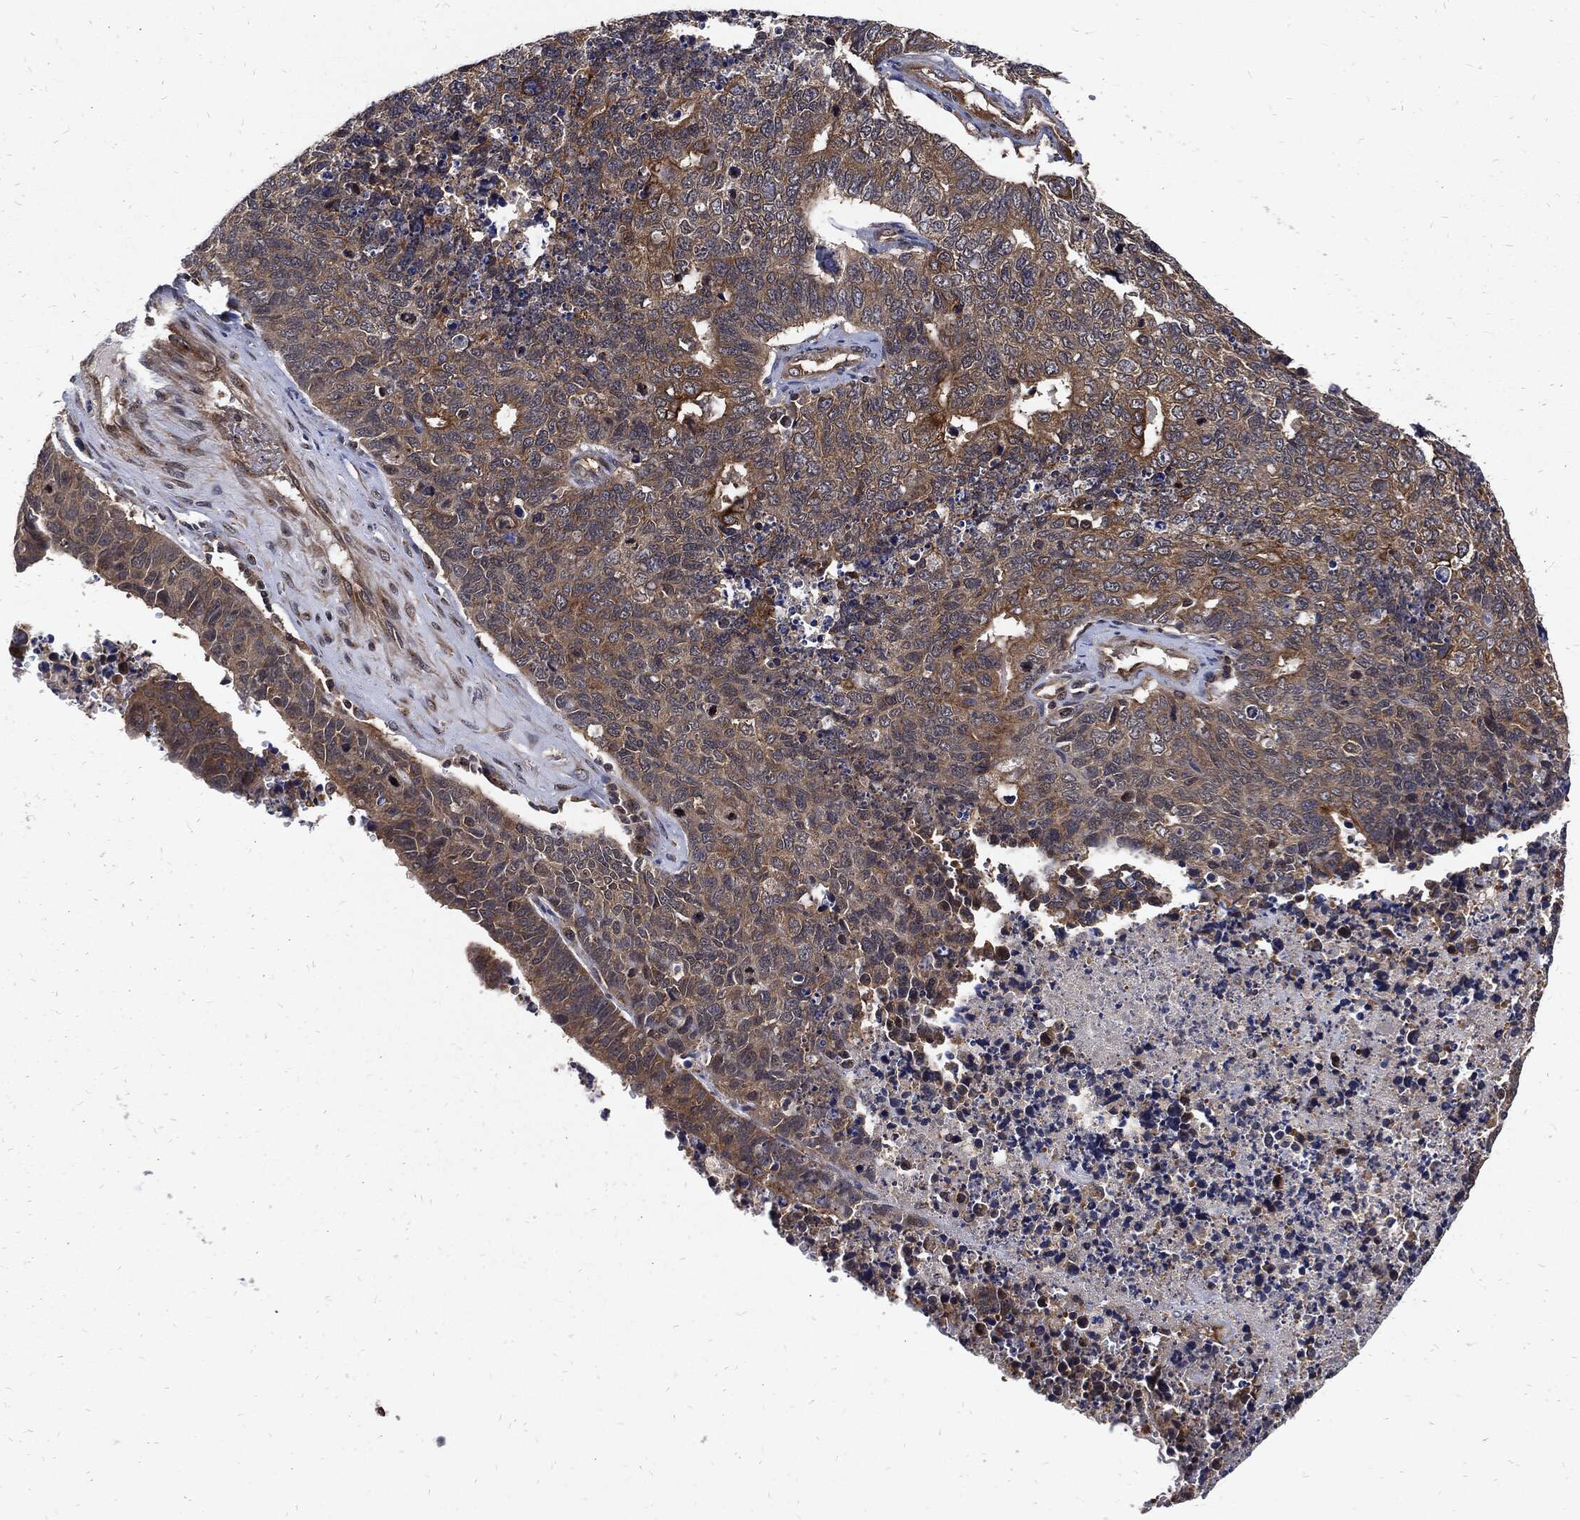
{"staining": {"intensity": "moderate", "quantity": "25%-75%", "location": "cytoplasmic/membranous"}, "tissue": "cervical cancer", "cell_type": "Tumor cells", "image_type": "cancer", "snomed": [{"axis": "morphology", "description": "Squamous cell carcinoma, NOS"}, {"axis": "topography", "description": "Cervix"}], "caption": "Immunohistochemistry (IHC) of human cervical cancer (squamous cell carcinoma) displays medium levels of moderate cytoplasmic/membranous positivity in about 25%-75% of tumor cells. Nuclei are stained in blue.", "gene": "DCTN1", "patient": {"sex": "female", "age": 63}}